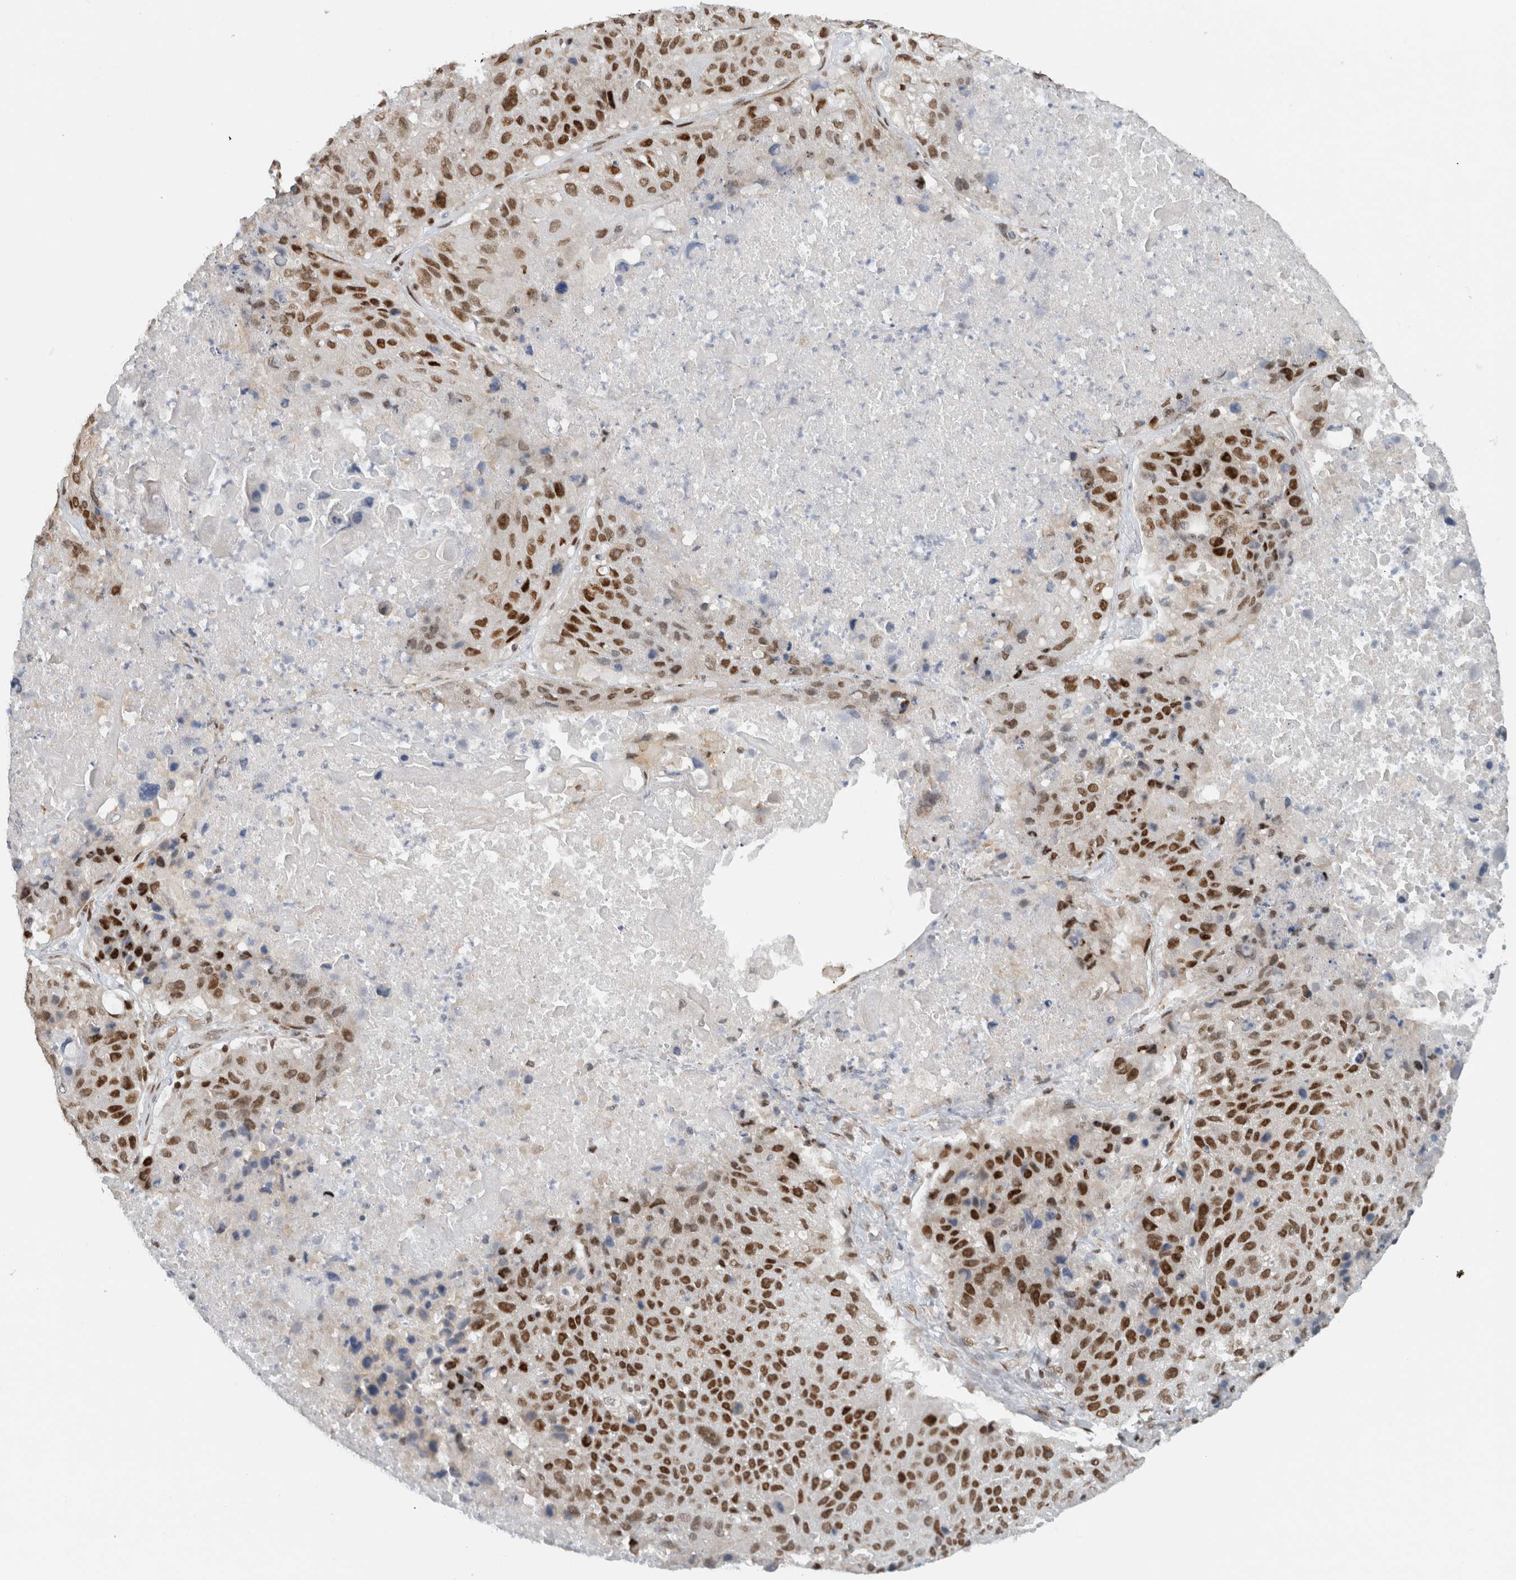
{"staining": {"intensity": "strong", "quantity": ">75%", "location": "nuclear"}, "tissue": "lung cancer", "cell_type": "Tumor cells", "image_type": "cancer", "snomed": [{"axis": "morphology", "description": "Squamous cell carcinoma, NOS"}, {"axis": "topography", "description": "Lung"}], "caption": "A high amount of strong nuclear staining is identified in about >75% of tumor cells in lung cancer tissue.", "gene": "HNRNPR", "patient": {"sex": "male", "age": 61}}